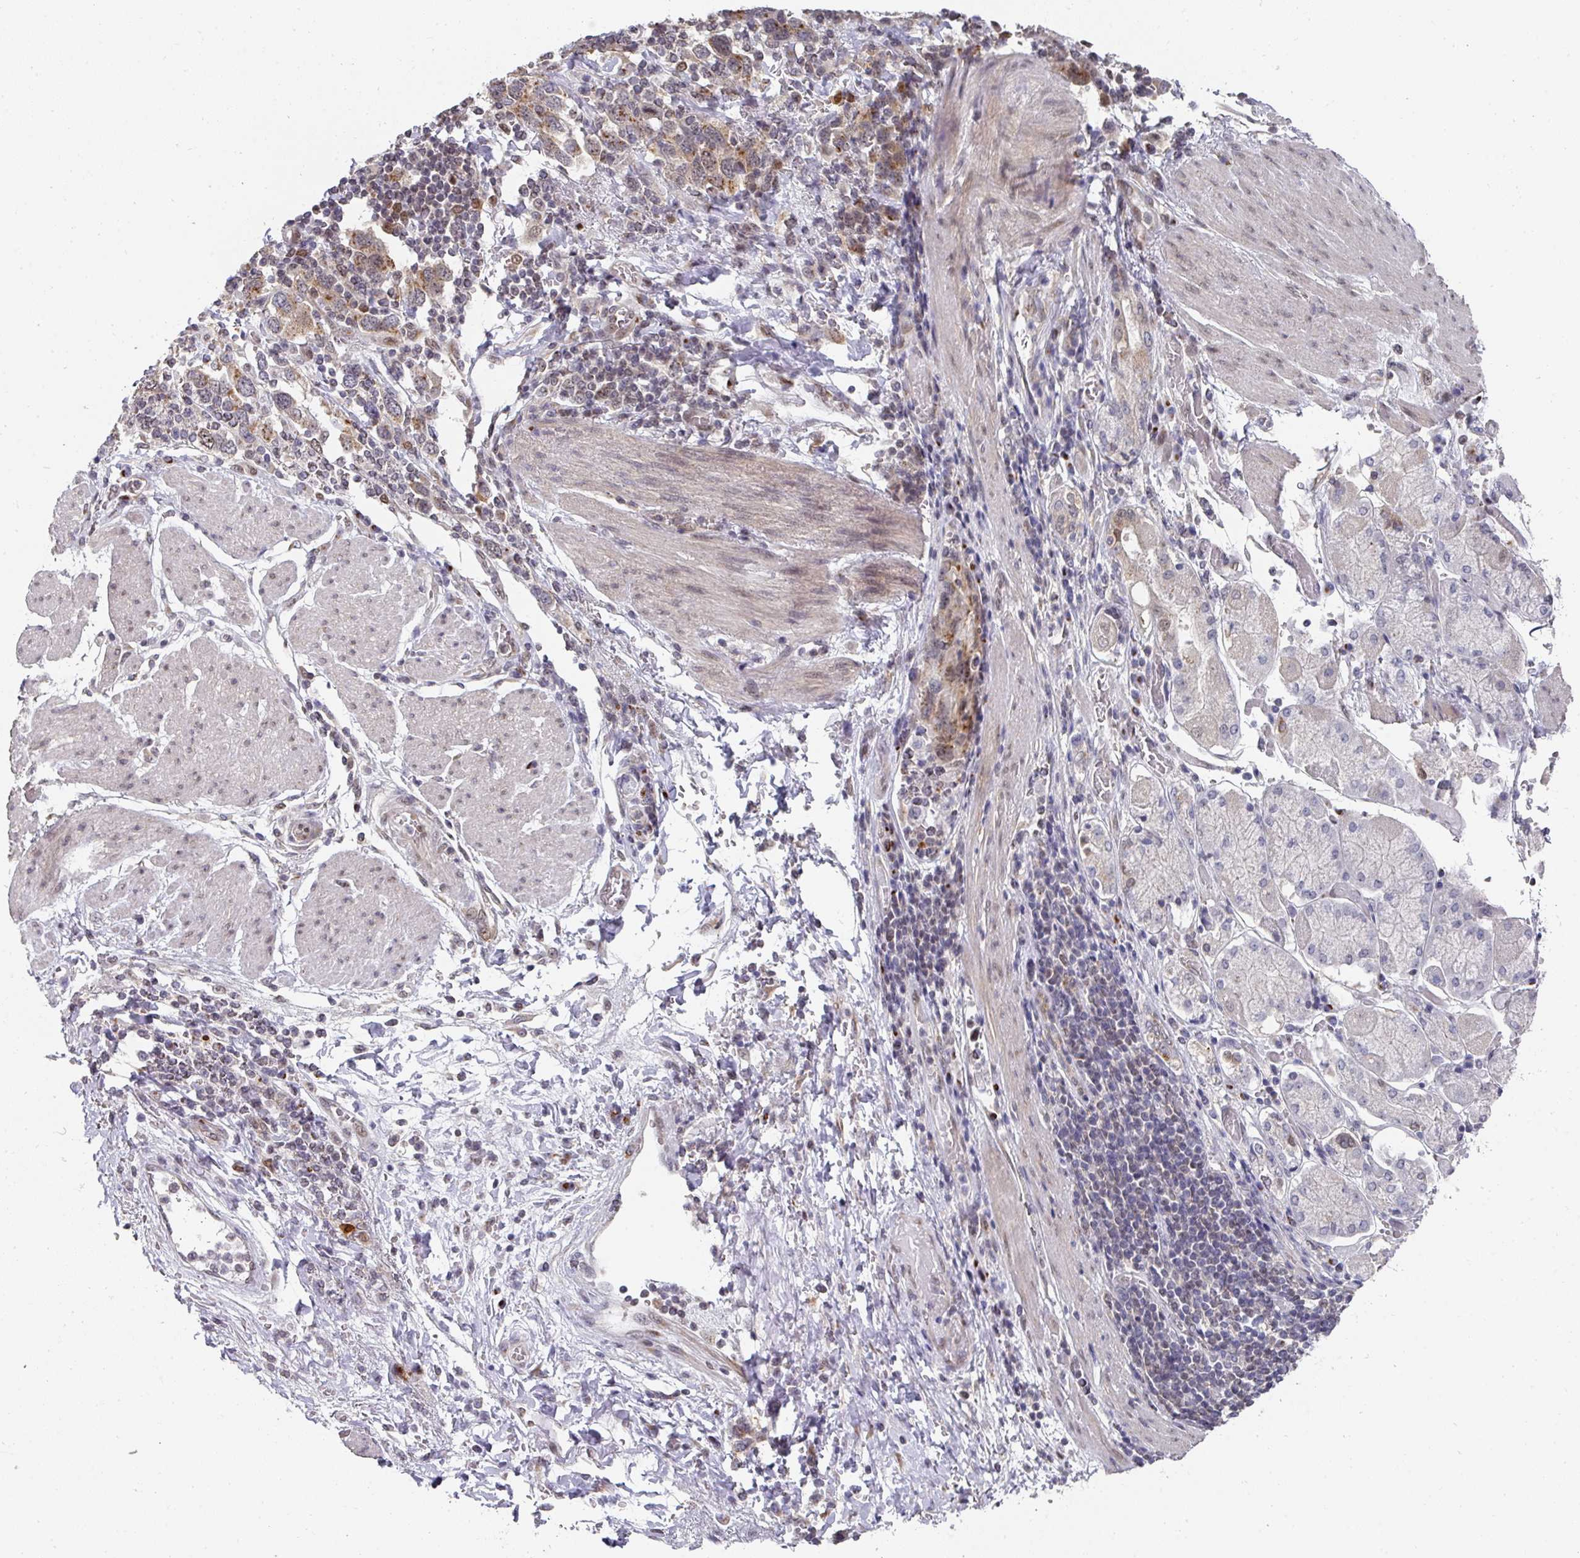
{"staining": {"intensity": "moderate", "quantity": "<25%", "location": "cytoplasmic/membranous"}, "tissue": "stomach cancer", "cell_type": "Tumor cells", "image_type": "cancer", "snomed": [{"axis": "morphology", "description": "Adenocarcinoma, NOS"}, {"axis": "topography", "description": "Stomach, upper"}, {"axis": "topography", "description": "Stomach"}], "caption": "Immunohistochemistry (DAB) staining of stomach adenocarcinoma reveals moderate cytoplasmic/membranous protein expression in approximately <25% of tumor cells.", "gene": "C18orf25", "patient": {"sex": "male", "age": 62}}